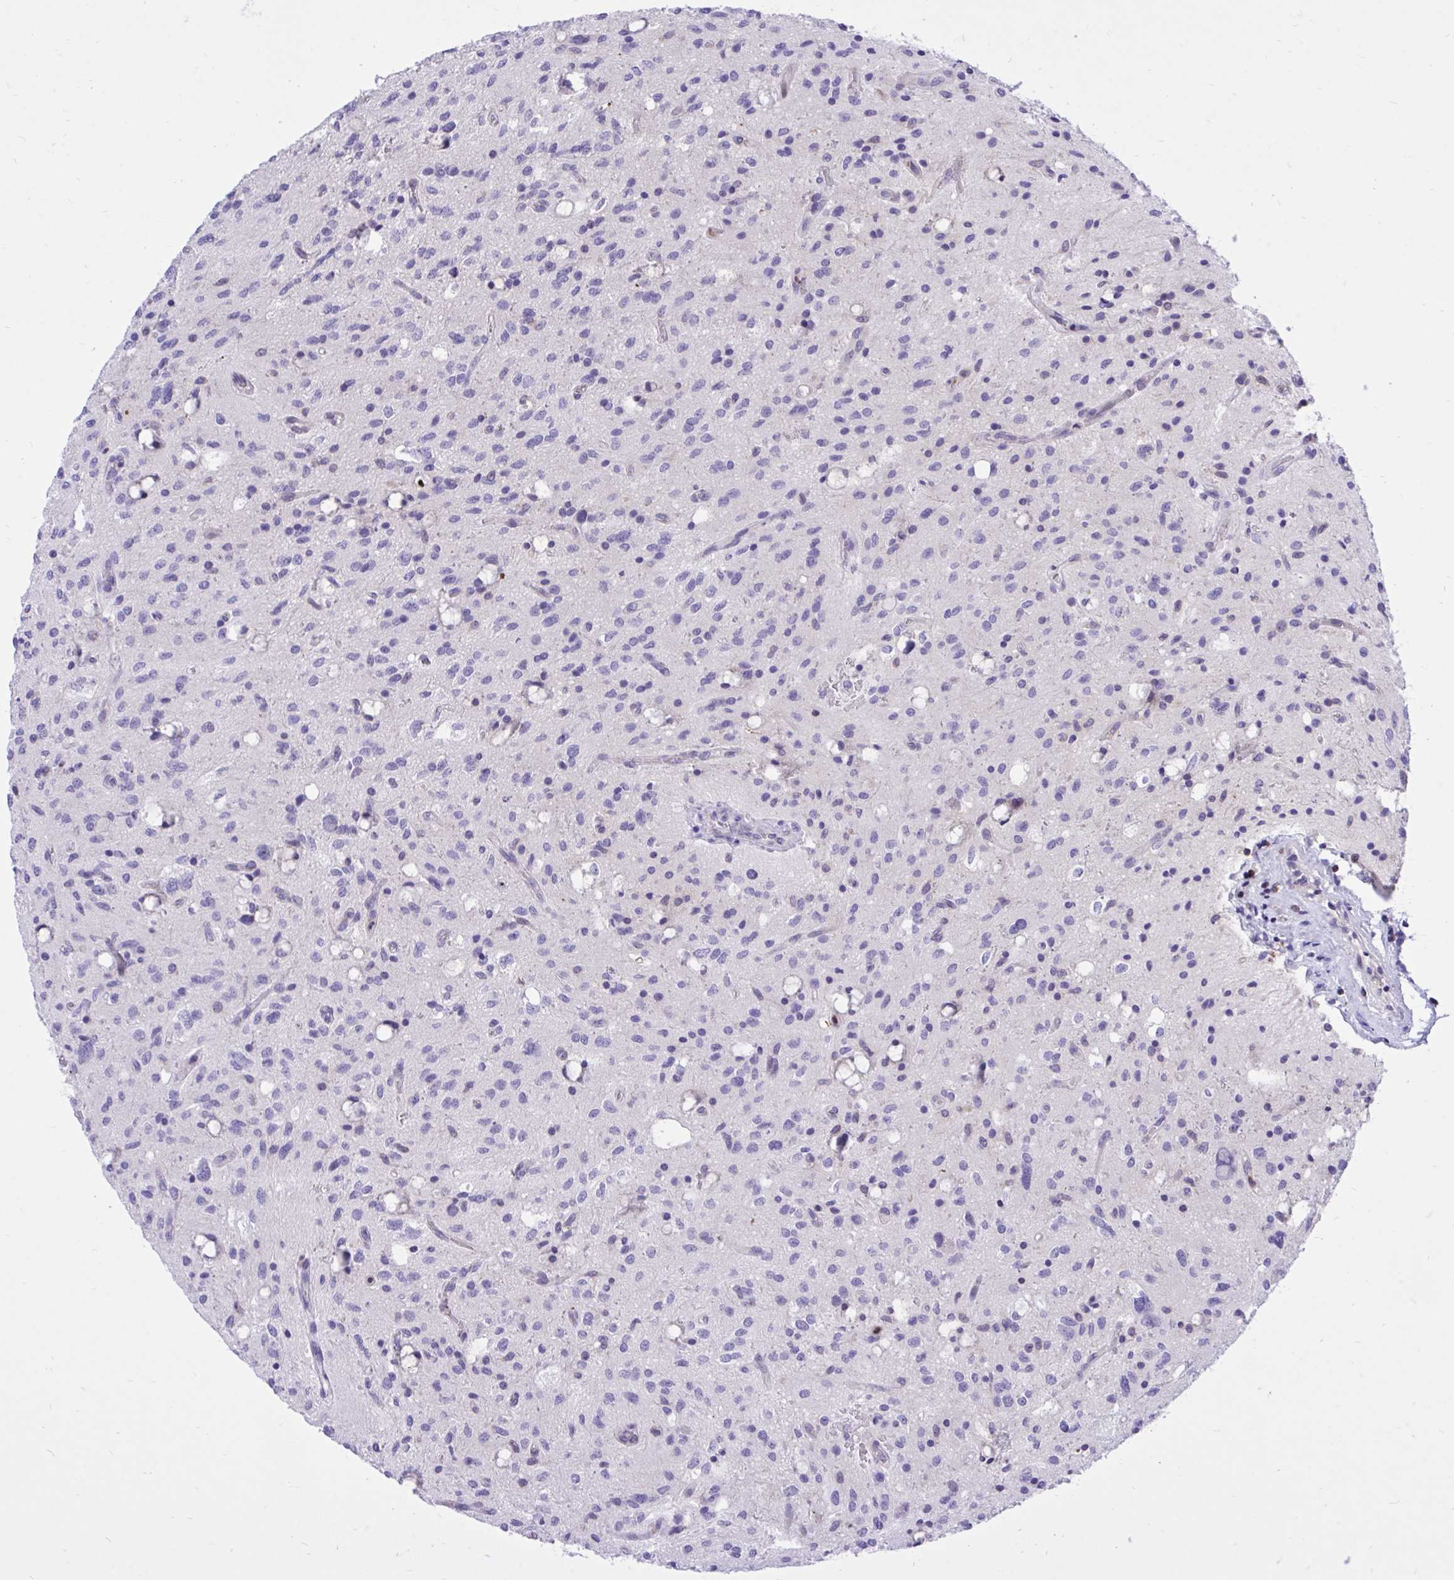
{"staining": {"intensity": "negative", "quantity": "none", "location": "none"}, "tissue": "glioma", "cell_type": "Tumor cells", "image_type": "cancer", "snomed": [{"axis": "morphology", "description": "Glioma, malignant, Low grade"}, {"axis": "topography", "description": "Brain"}], "caption": "Tumor cells are negative for protein expression in human glioma.", "gene": "CXCL8", "patient": {"sex": "female", "age": 58}}